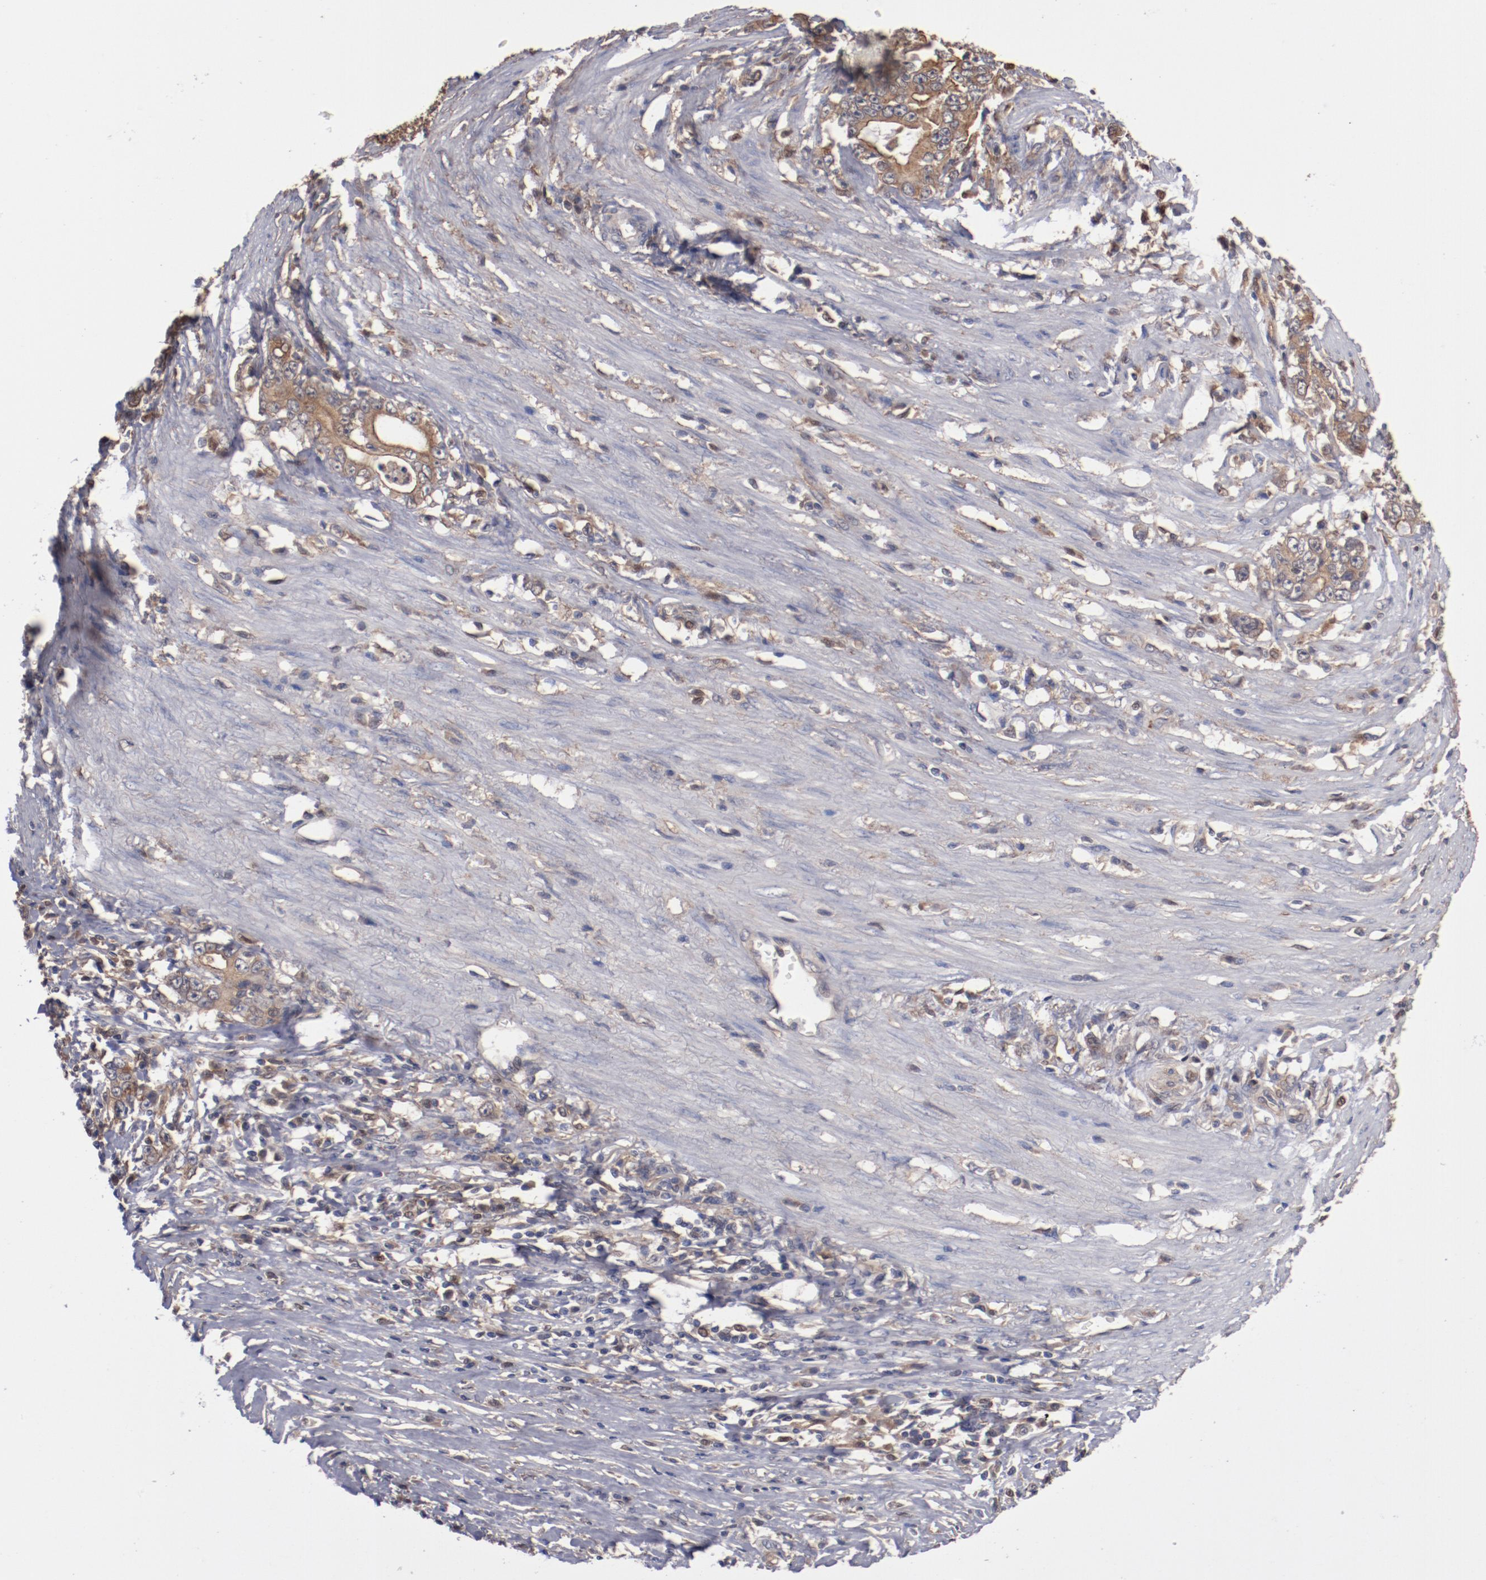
{"staining": {"intensity": "moderate", "quantity": ">75%", "location": "cytoplasmic/membranous"}, "tissue": "stomach cancer", "cell_type": "Tumor cells", "image_type": "cancer", "snomed": [{"axis": "morphology", "description": "Adenocarcinoma, NOS"}, {"axis": "topography", "description": "Stomach, lower"}], "caption": "Moderate cytoplasmic/membranous protein staining is seen in about >75% of tumor cells in stomach cancer.", "gene": "DNAAF2", "patient": {"sex": "female", "age": 72}}